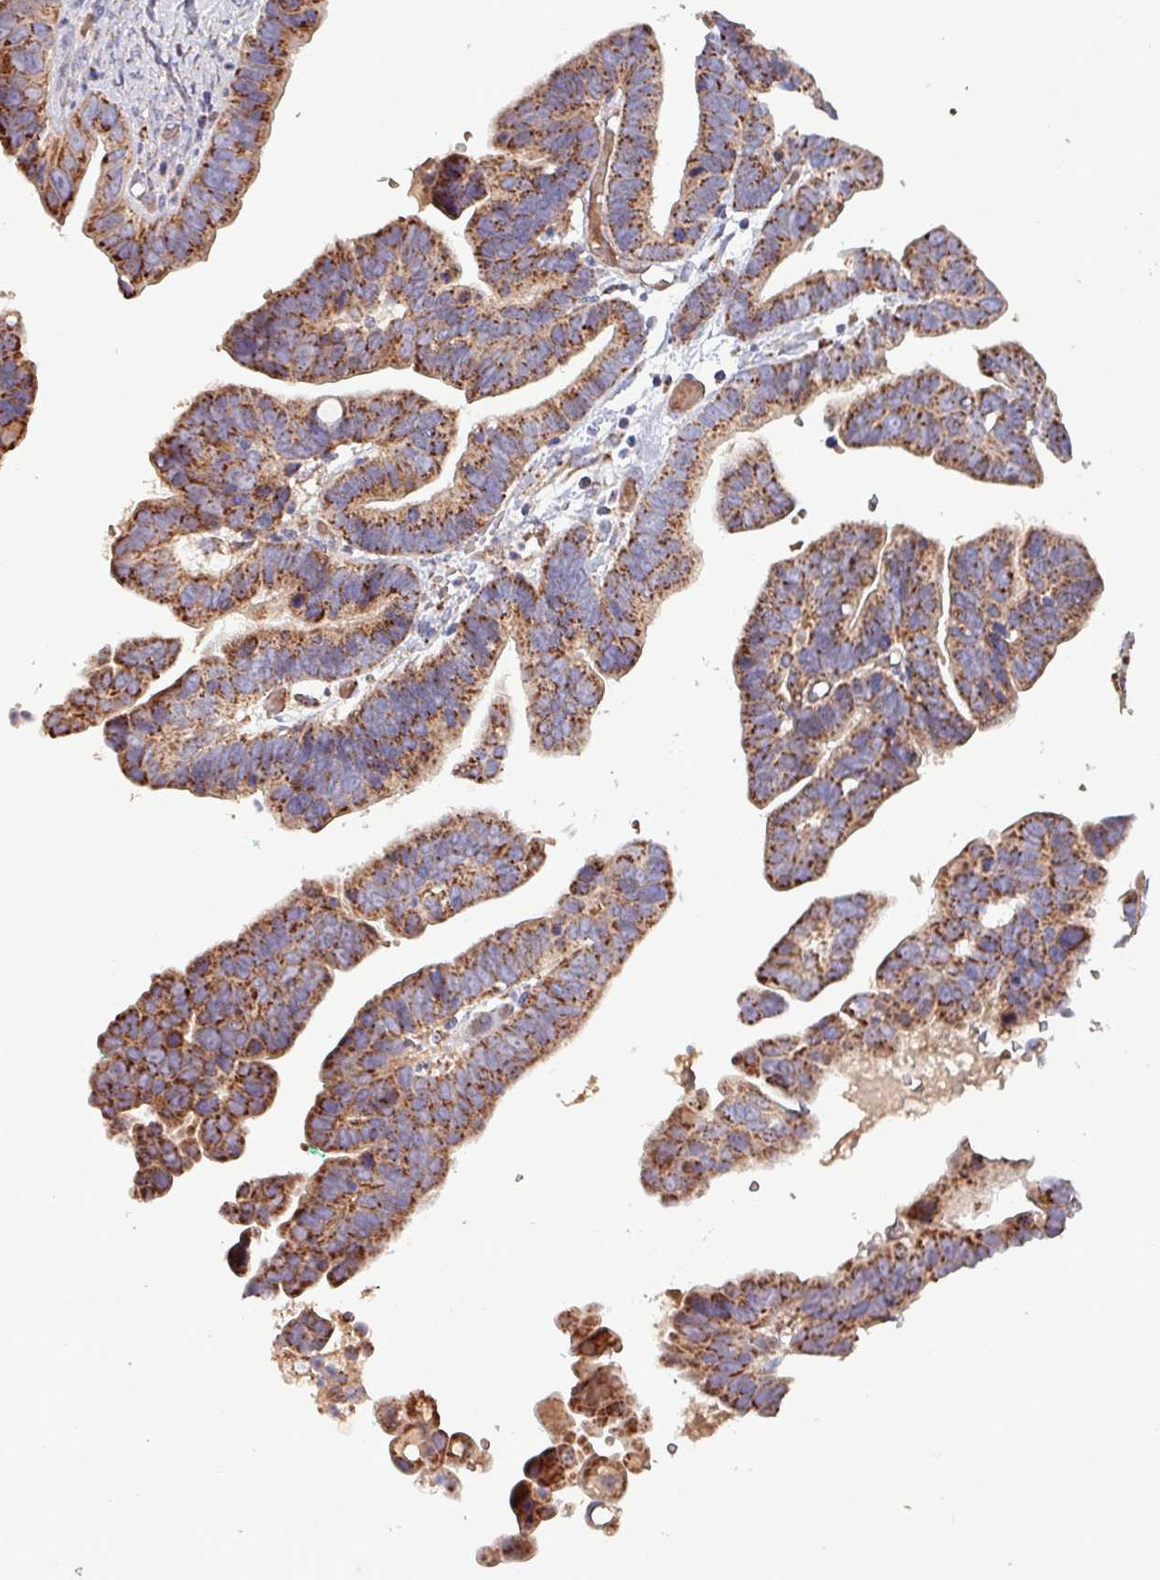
{"staining": {"intensity": "strong", "quantity": ">75%", "location": "cytoplasmic/membranous"}, "tissue": "ovarian cancer", "cell_type": "Tumor cells", "image_type": "cancer", "snomed": [{"axis": "morphology", "description": "Cystadenocarcinoma, serous, NOS"}, {"axis": "topography", "description": "Ovary"}], "caption": "DAB (3,3'-diaminobenzidine) immunohistochemical staining of human serous cystadenocarcinoma (ovarian) shows strong cytoplasmic/membranous protein expression in about >75% of tumor cells. (Brightfield microscopy of DAB IHC at high magnification).", "gene": "ZNF322", "patient": {"sex": "female", "age": 56}}